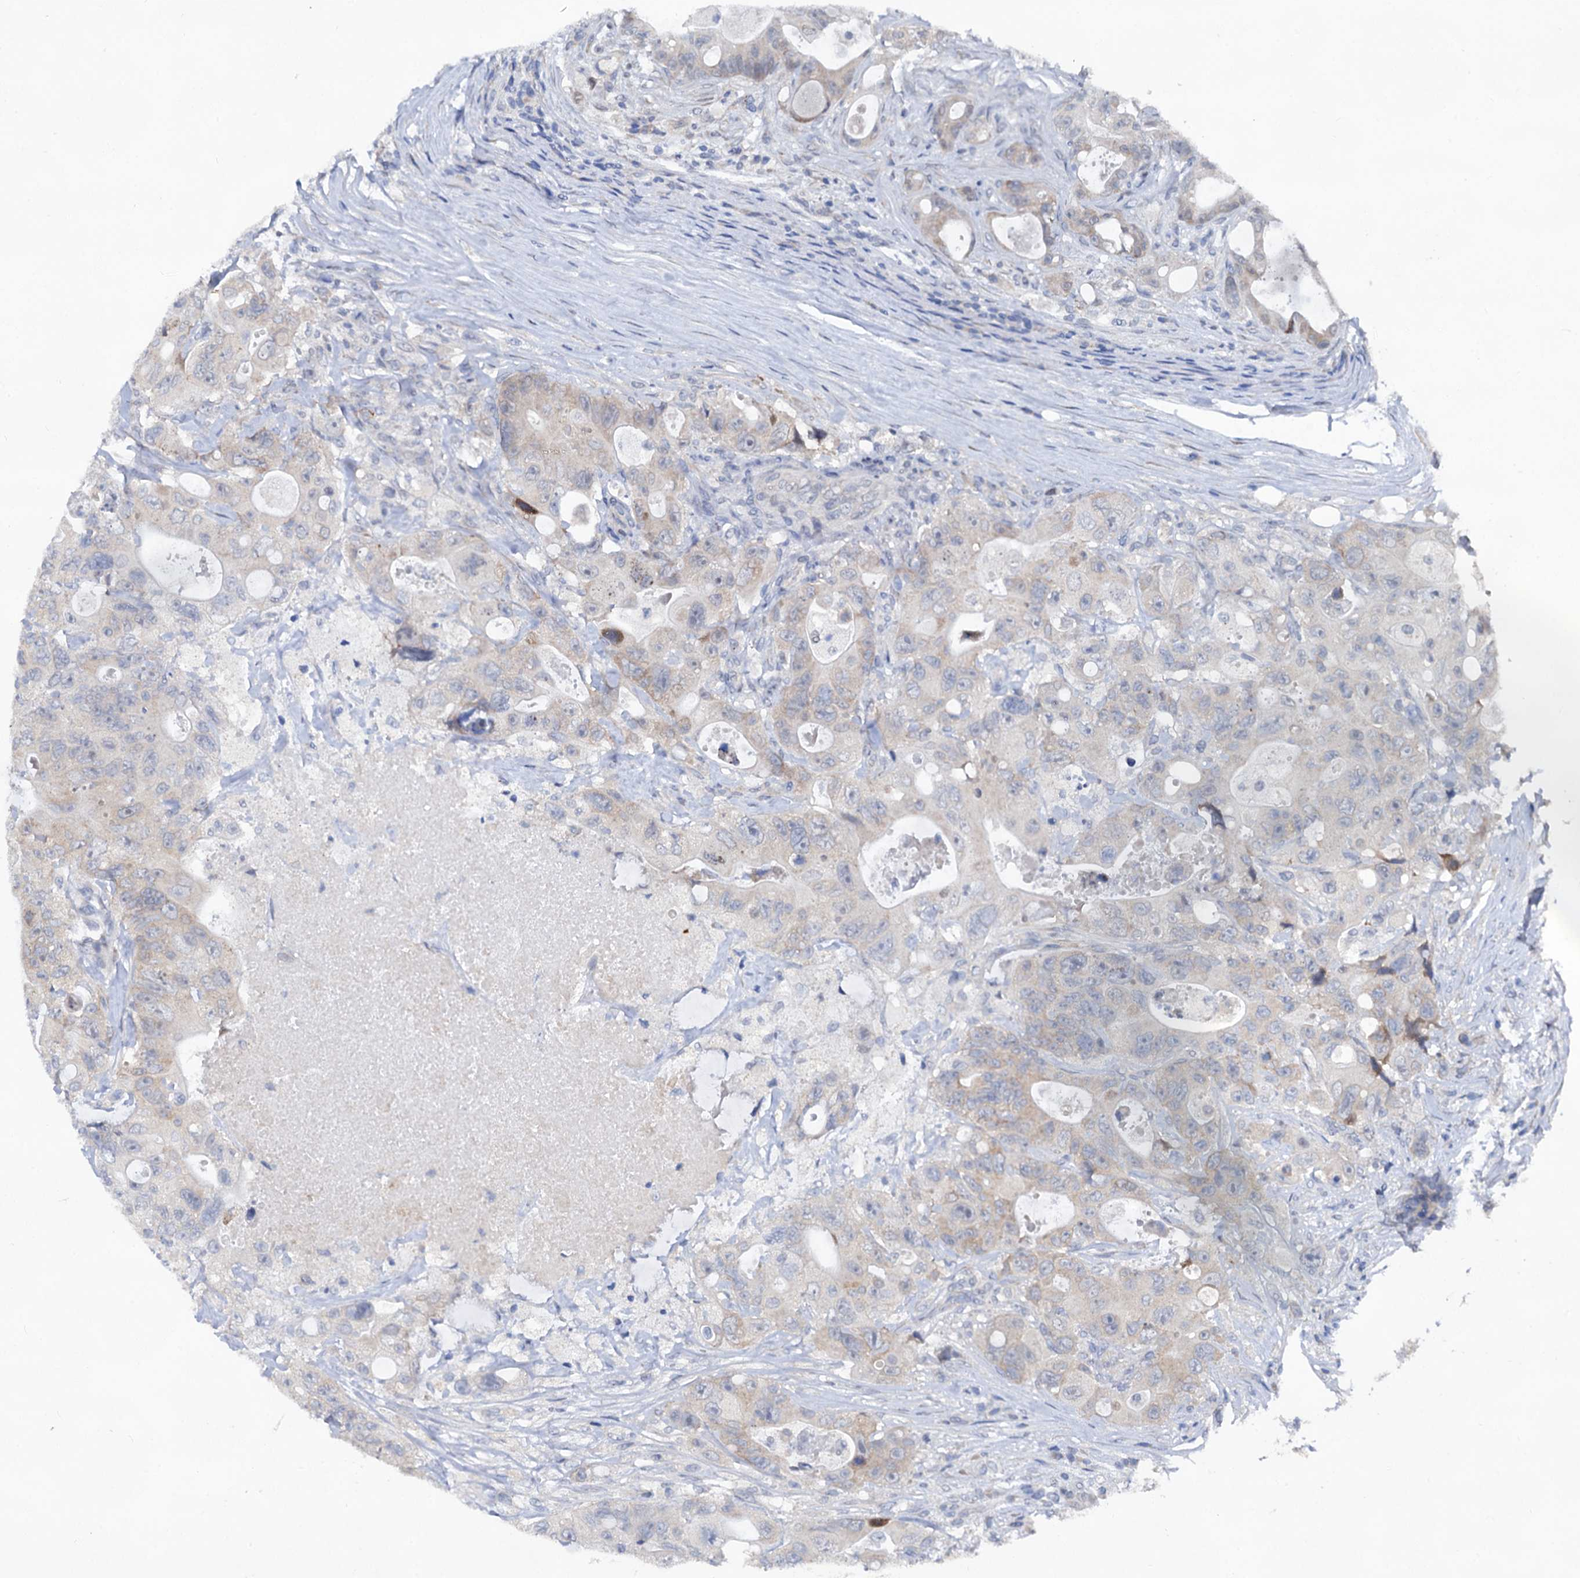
{"staining": {"intensity": "weak", "quantity": "<25%", "location": "cytoplasmic/membranous"}, "tissue": "colorectal cancer", "cell_type": "Tumor cells", "image_type": "cancer", "snomed": [{"axis": "morphology", "description": "Adenocarcinoma, NOS"}, {"axis": "topography", "description": "Colon"}], "caption": "Protein analysis of colorectal adenocarcinoma shows no significant expression in tumor cells.", "gene": "CAPRIN2", "patient": {"sex": "female", "age": 46}}